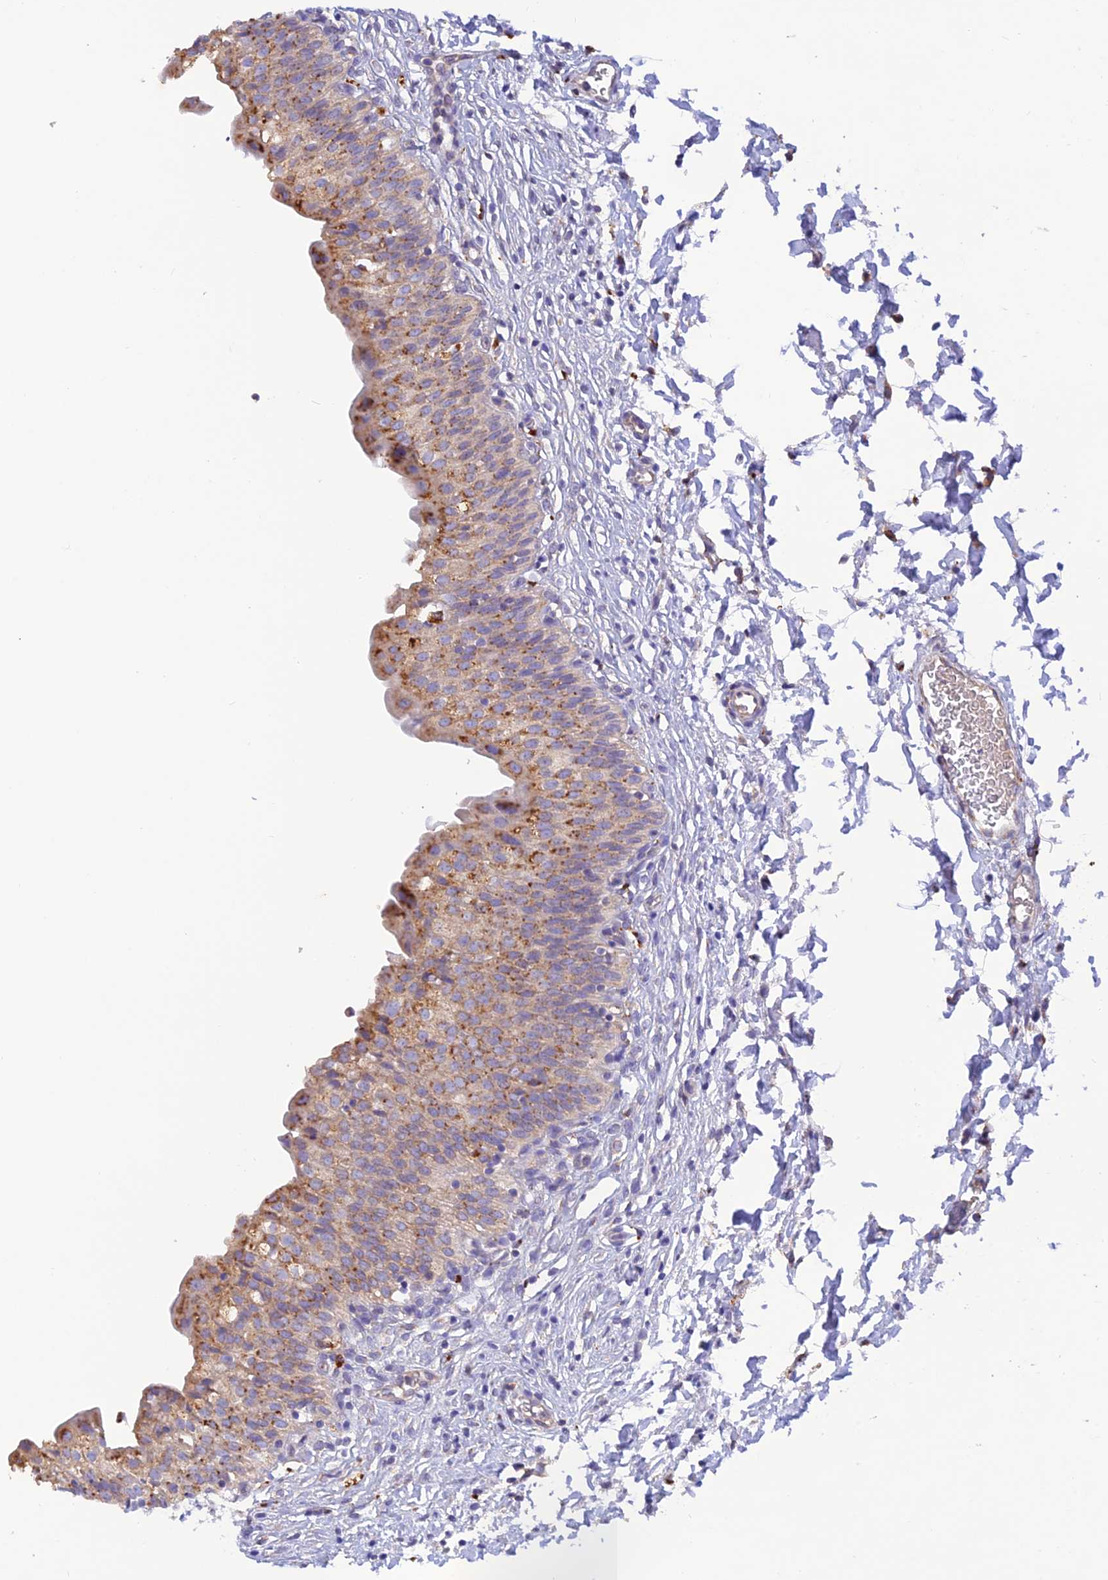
{"staining": {"intensity": "moderate", "quantity": "25%-75%", "location": "cytoplasmic/membranous"}, "tissue": "urinary bladder", "cell_type": "Urothelial cells", "image_type": "normal", "snomed": [{"axis": "morphology", "description": "Normal tissue, NOS"}, {"axis": "topography", "description": "Urinary bladder"}], "caption": "Protein staining of benign urinary bladder demonstrates moderate cytoplasmic/membranous staining in approximately 25%-75% of urothelial cells. (Brightfield microscopy of DAB IHC at high magnification).", "gene": "ENSG00000255439", "patient": {"sex": "male", "age": 55}}